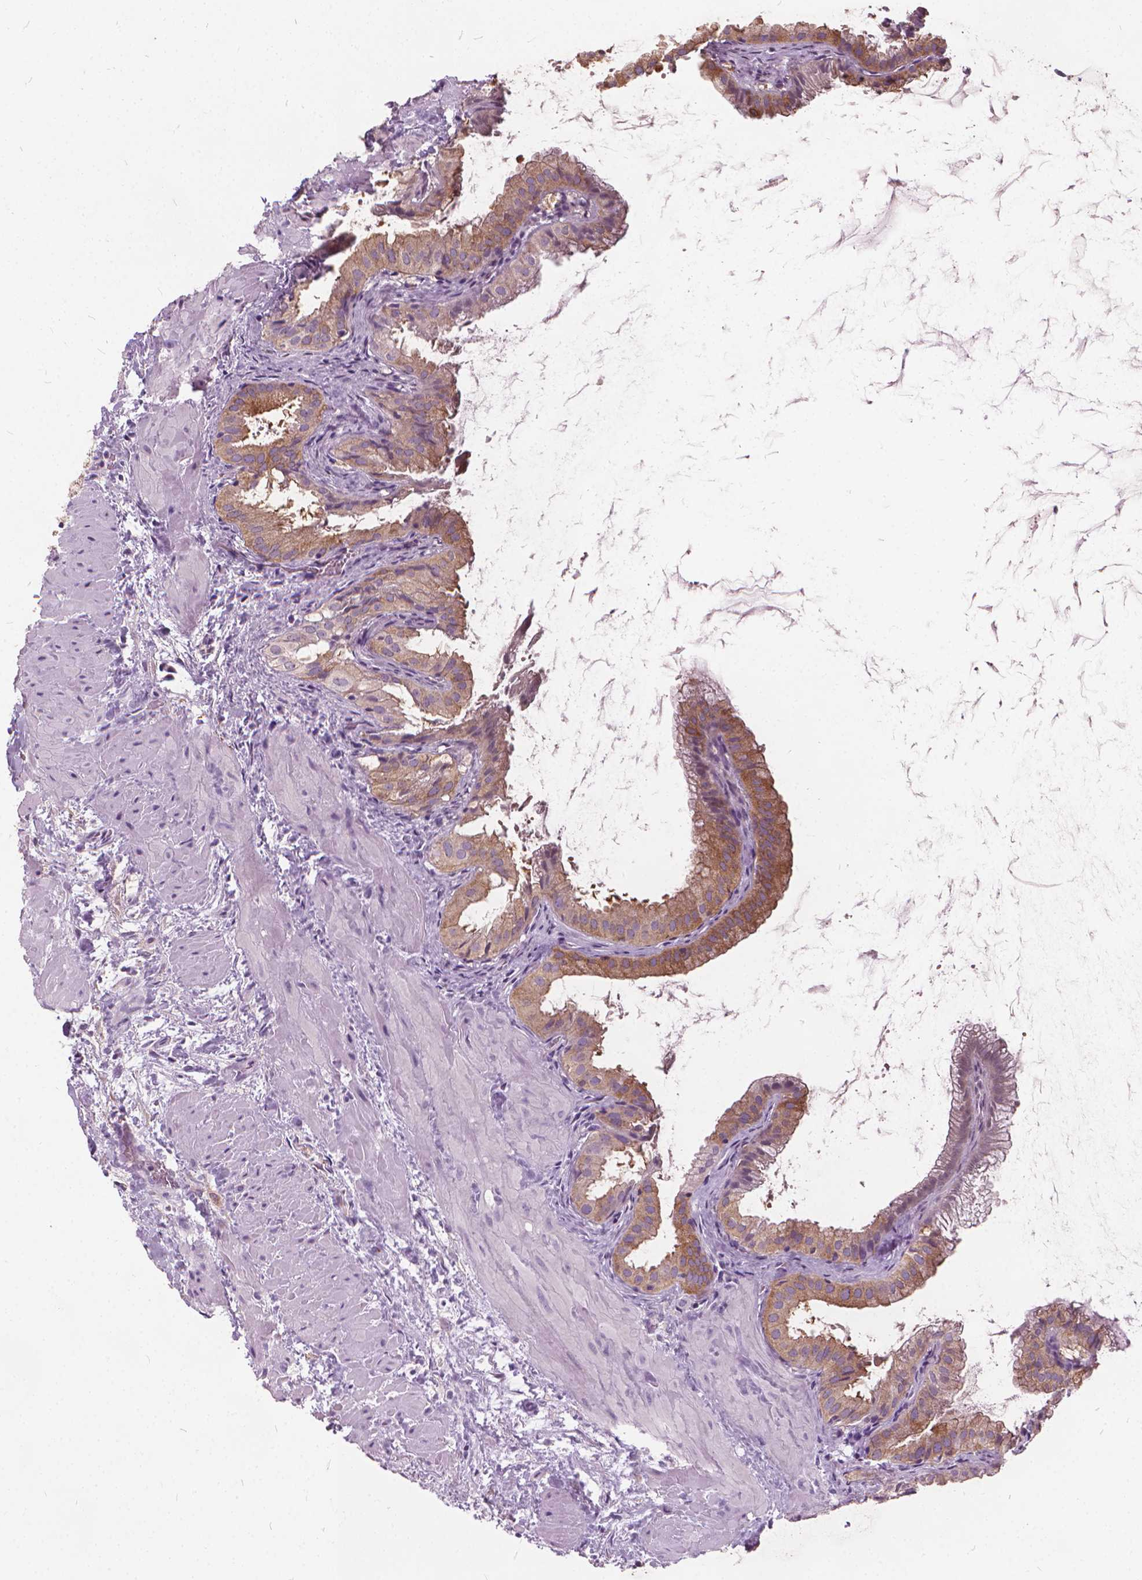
{"staining": {"intensity": "moderate", "quantity": ">75%", "location": "cytoplasmic/membranous"}, "tissue": "gallbladder", "cell_type": "Glandular cells", "image_type": "normal", "snomed": [{"axis": "morphology", "description": "Normal tissue, NOS"}, {"axis": "topography", "description": "Gallbladder"}], "caption": "About >75% of glandular cells in benign gallbladder show moderate cytoplasmic/membranous protein staining as visualized by brown immunohistochemical staining.", "gene": "DNM1", "patient": {"sex": "male", "age": 70}}